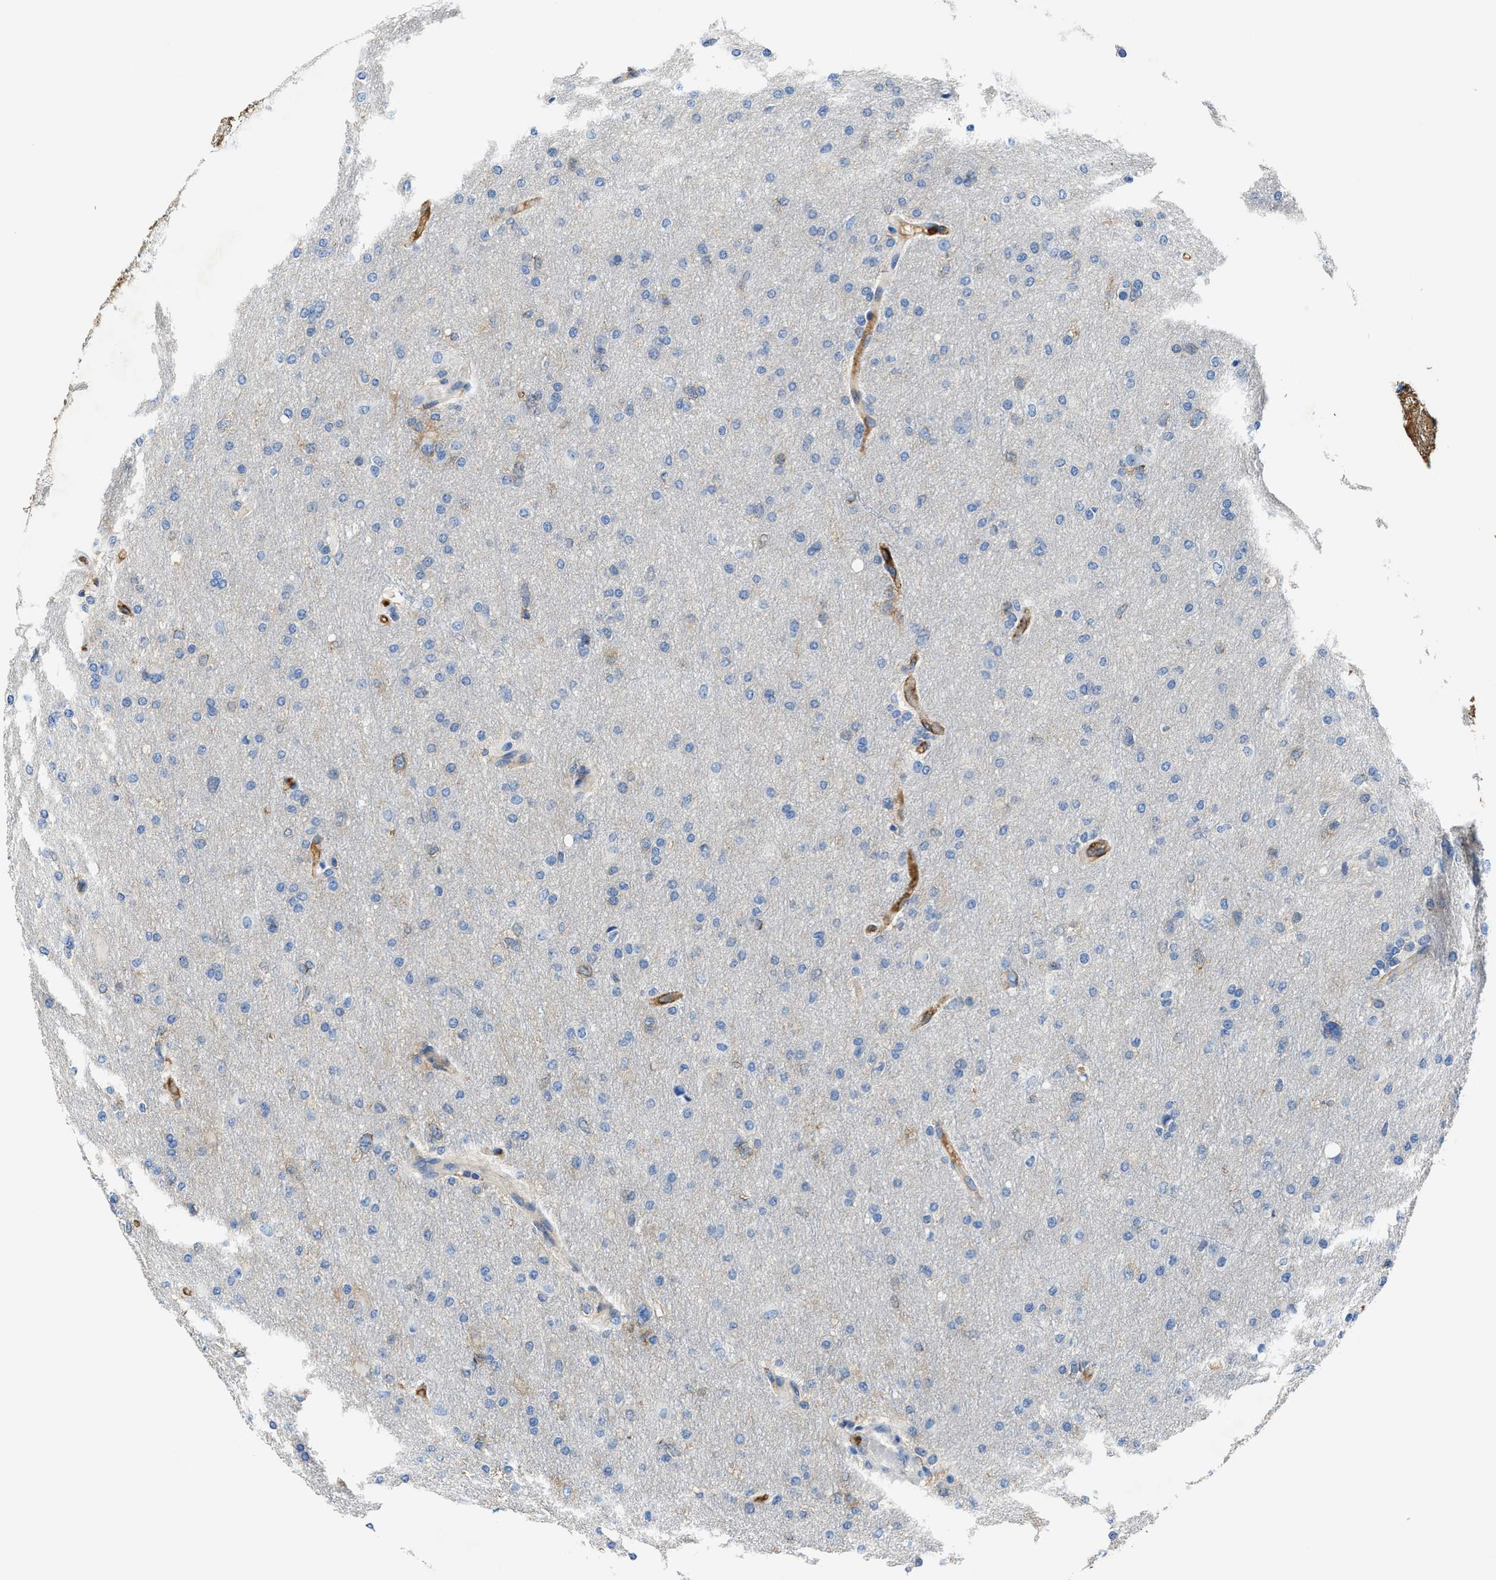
{"staining": {"intensity": "negative", "quantity": "none", "location": "none"}, "tissue": "glioma", "cell_type": "Tumor cells", "image_type": "cancer", "snomed": [{"axis": "morphology", "description": "Glioma, malignant, High grade"}, {"axis": "topography", "description": "Cerebral cortex"}], "caption": "Image shows no protein expression in tumor cells of glioma tissue.", "gene": "TRAF6", "patient": {"sex": "female", "age": 36}}